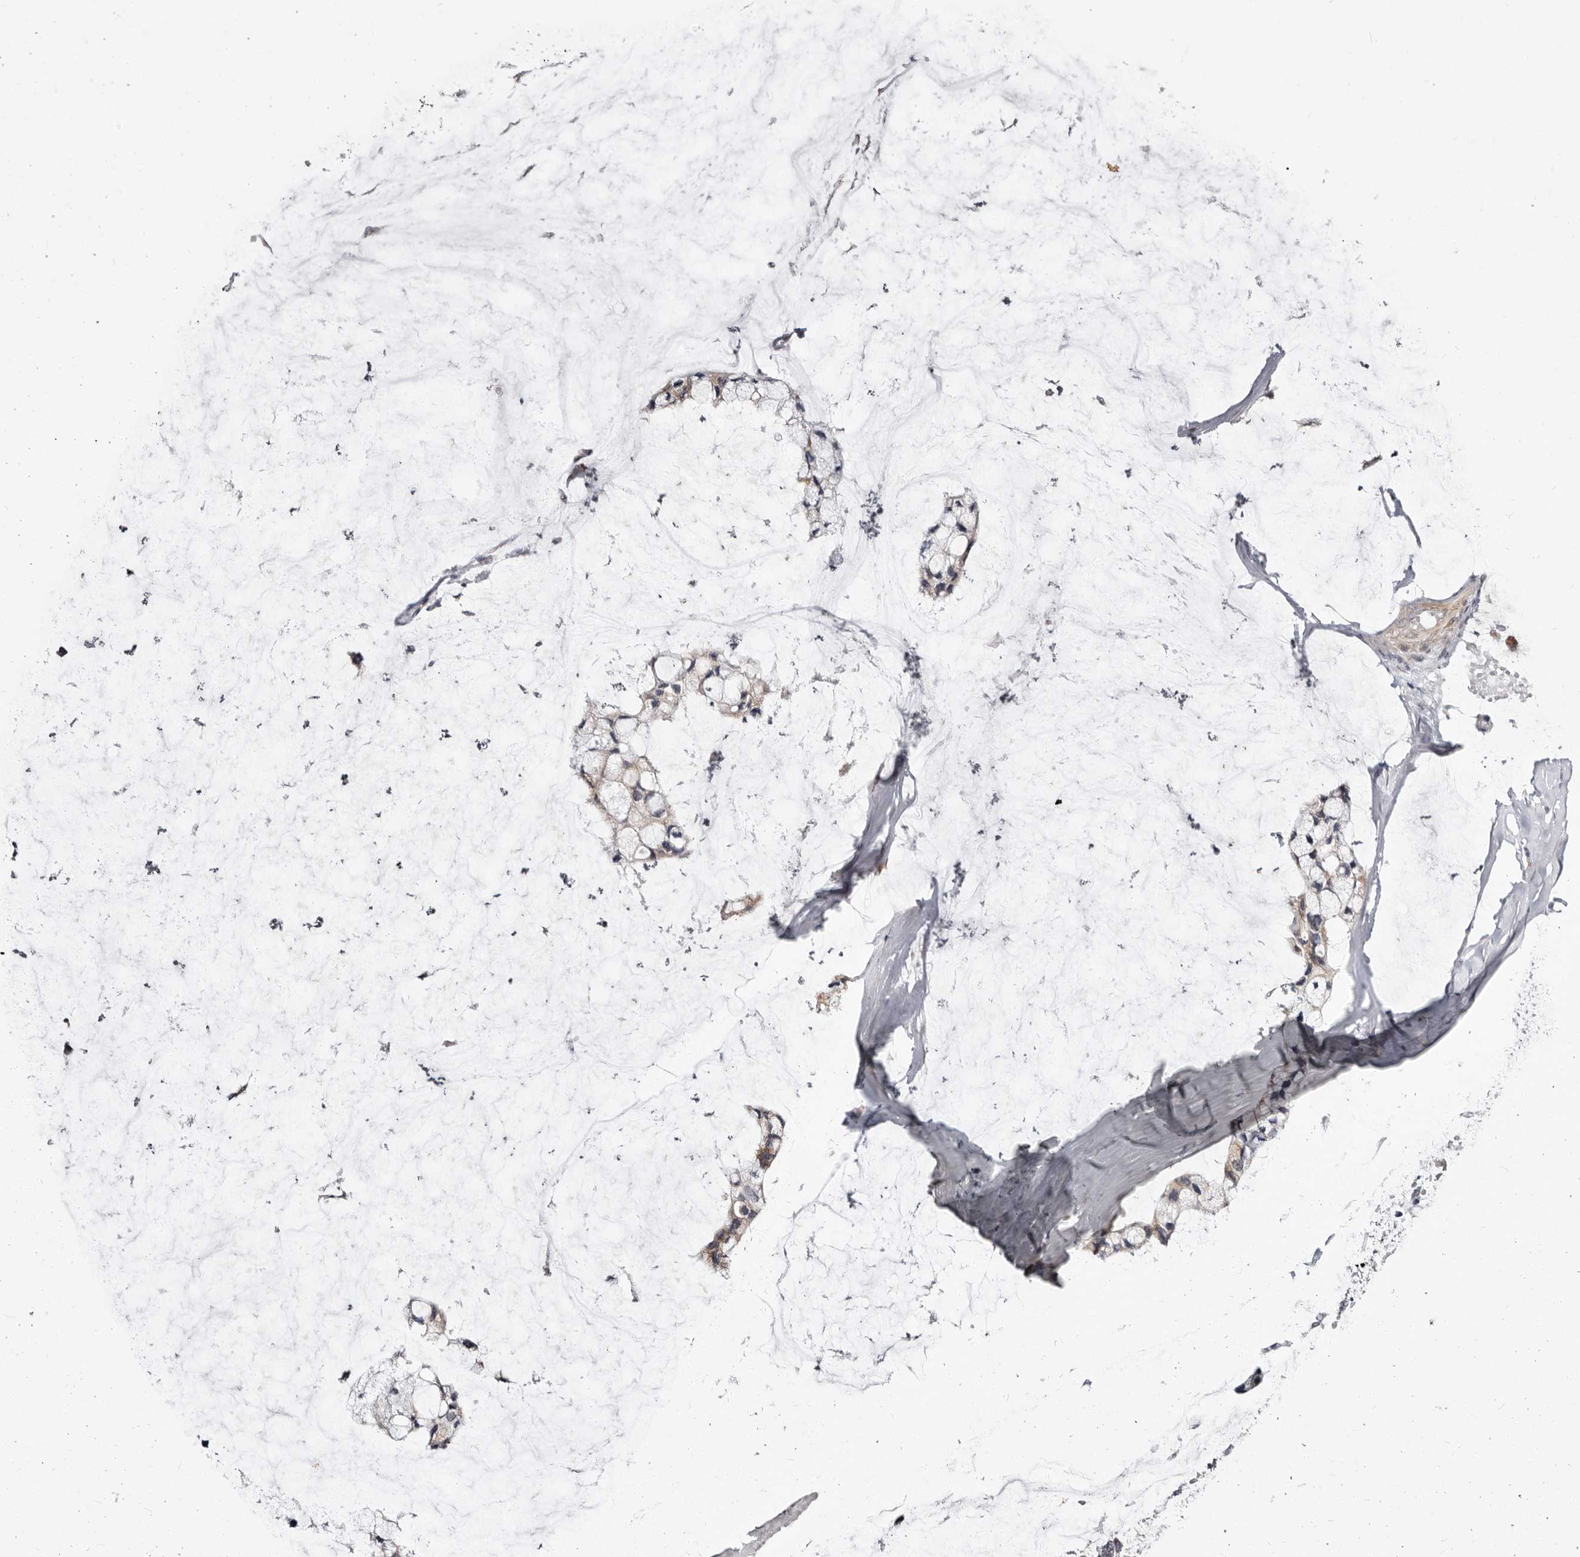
{"staining": {"intensity": "moderate", "quantity": "<25%", "location": "cytoplasmic/membranous"}, "tissue": "ovarian cancer", "cell_type": "Tumor cells", "image_type": "cancer", "snomed": [{"axis": "morphology", "description": "Cystadenocarcinoma, mucinous, NOS"}, {"axis": "topography", "description": "Ovary"}], "caption": "Protein analysis of mucinous cystadenocarcinoma (ovarian) tissue shows moderate cytoplasmic/membranous expression in approximately <25% of tumor cells.", "gene": "KLHL4", "patient": {"sex": "female", "age": 39}}